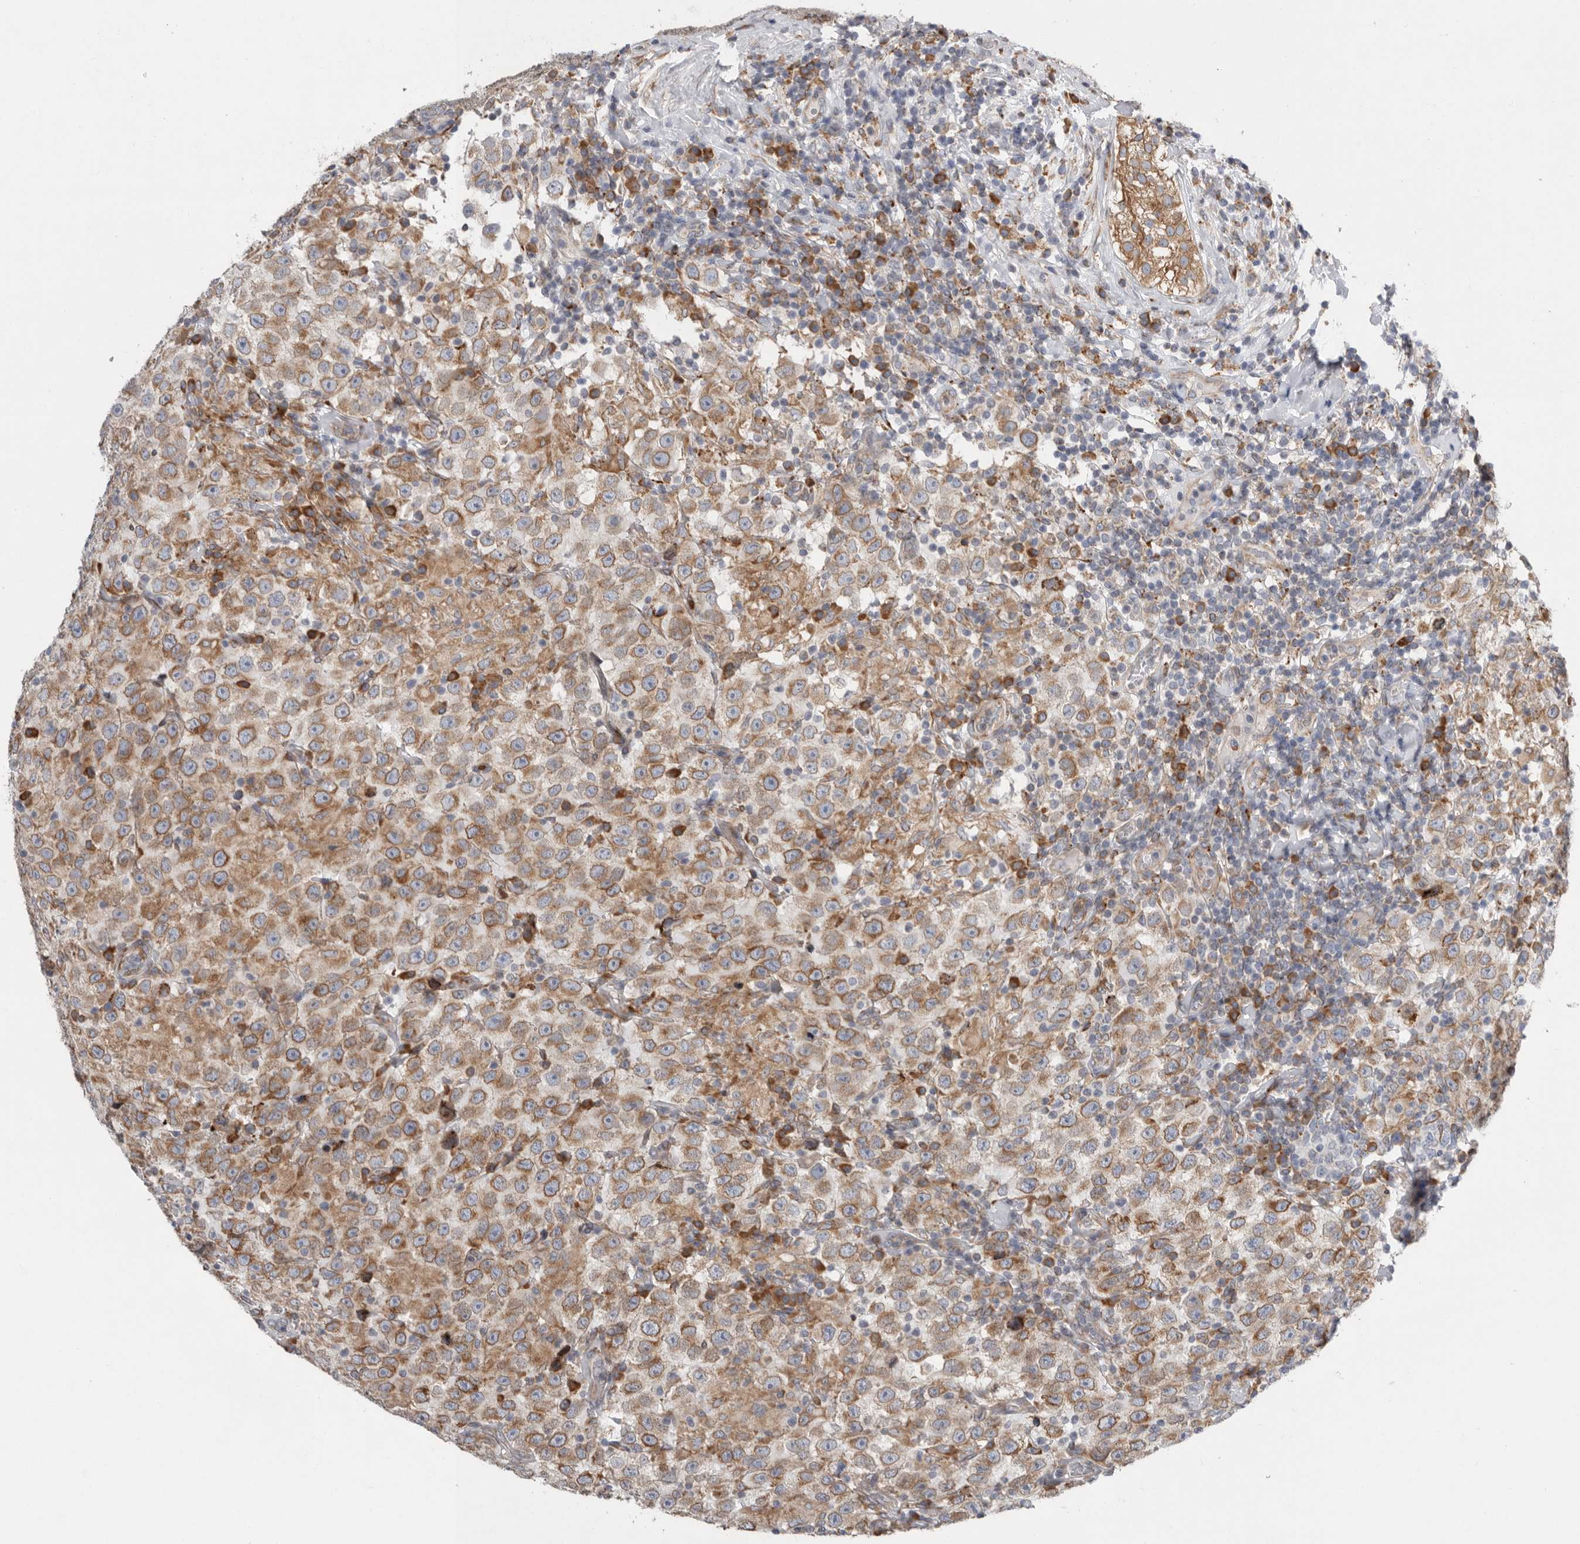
{"staining": {"intensity": "moderate", "quantity": ">75%", "location": "cytoplasmic/membranous"}, "tissue": "testis cancer", "cell_type": "Tumor cells", "image_type": "cancer", "snomed": [{"axis": "morphology", "description": "Seminoma, NOS"}, {"axis": "topography", "description": "Testis"}], "caption": "Testis cancer (seminoma) stained for a protein displays moderate cytoplasmic/membranous positivity in tumor cells.", "gene": "GANAB", "patient": {"sex": "male", "age": 41}}